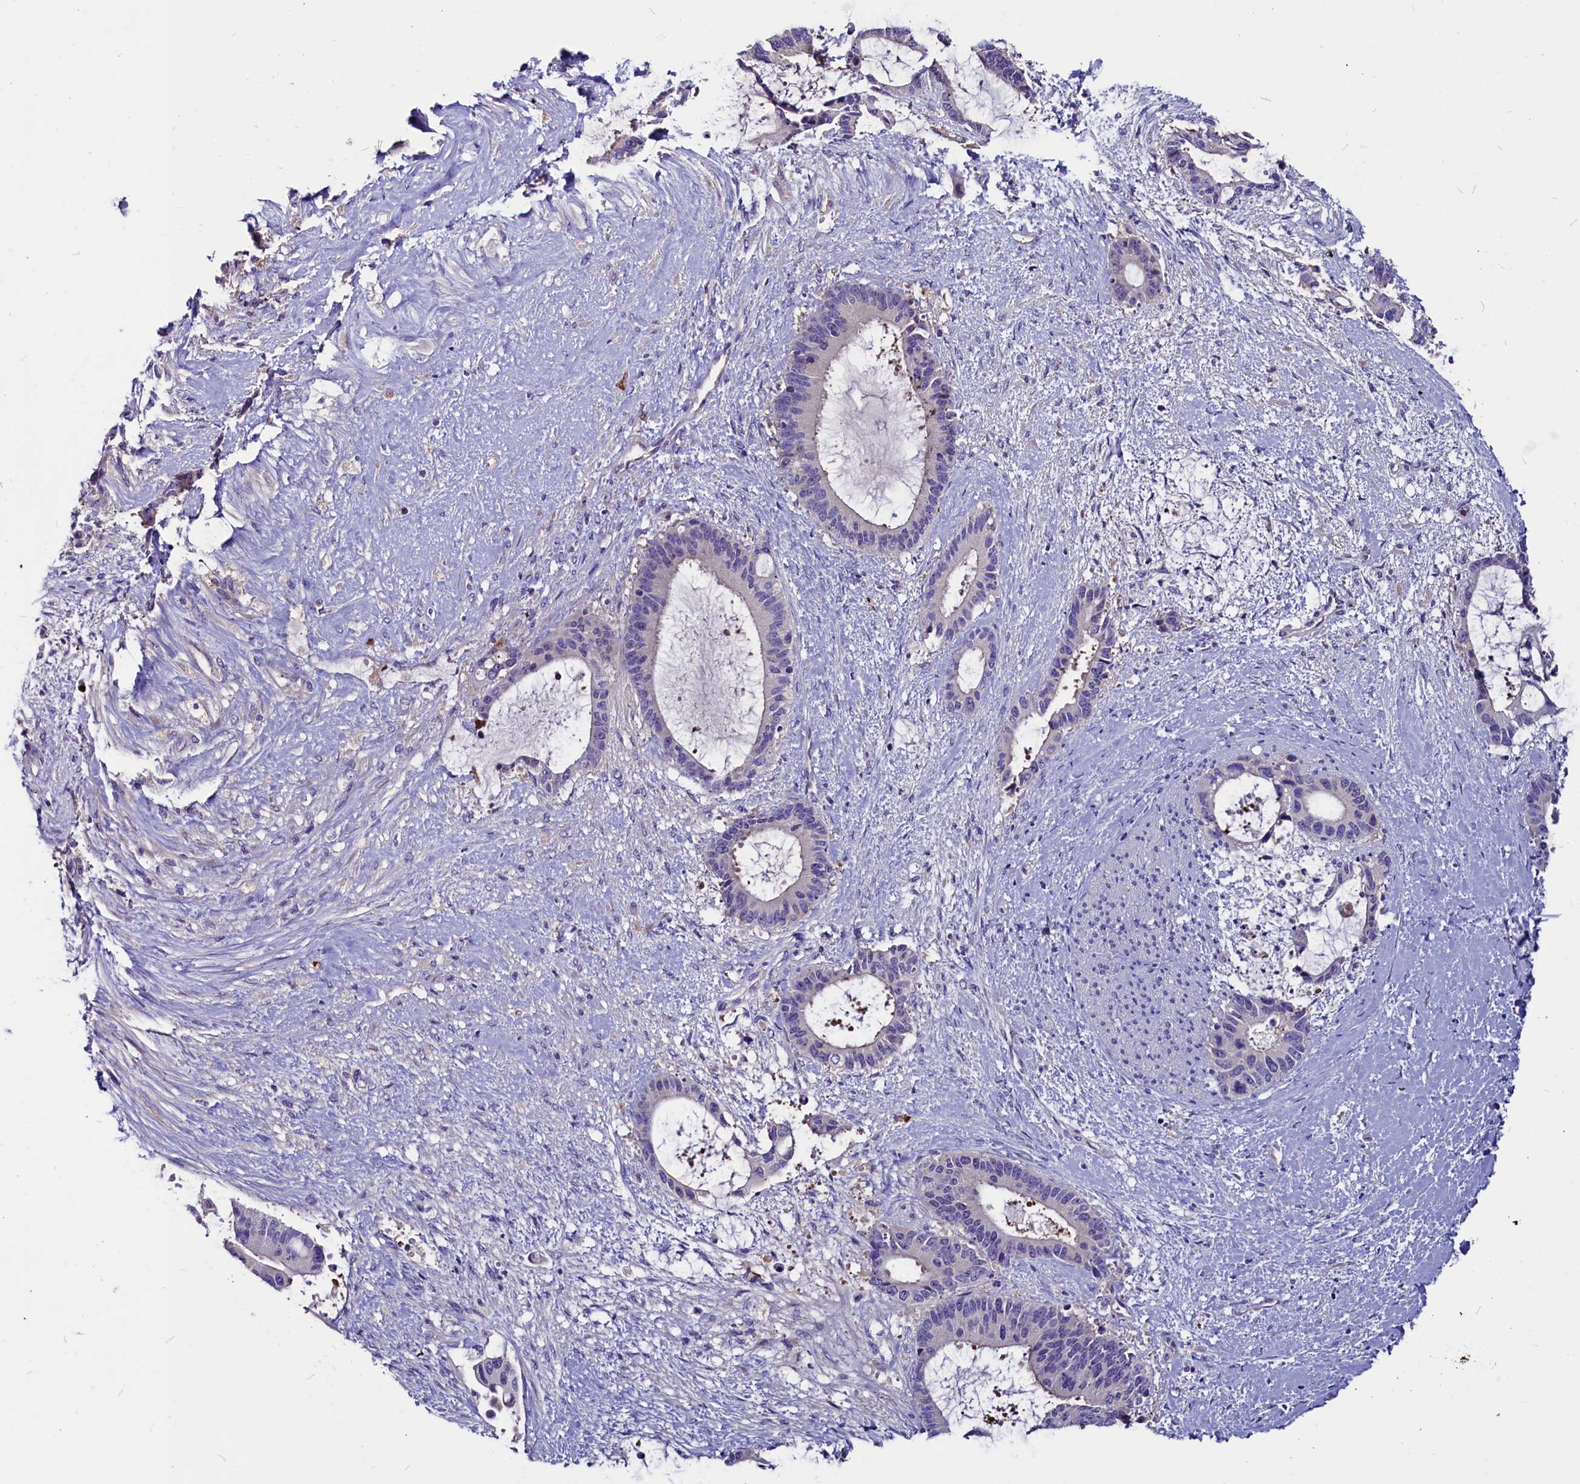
{"staining": {"intensity": "negative", "quantity": "none", "location": "none"}, "tissue": "liver cancer", "cell_type": "Tumor cells", "image_type": "cancer", "snomed": [{"axis": "morphology", "description": "Normal tissue, NOS"}, {"axis": "morphology", "description": "Cholangiocarcinoma"}, {"axis": "topography", "description": "Liver"}, {"axis": "topography", "description": "Peripheral nerve tissue"}], "caption": "A high-resolution micrograph shows immunohistochemistry (IHC) staining of liver cholangiocarcinoma, which demonstrates no significant staining in tumor cells.", "gene": "CCBE1", "patient": {"sex": "female", "age": 73}}